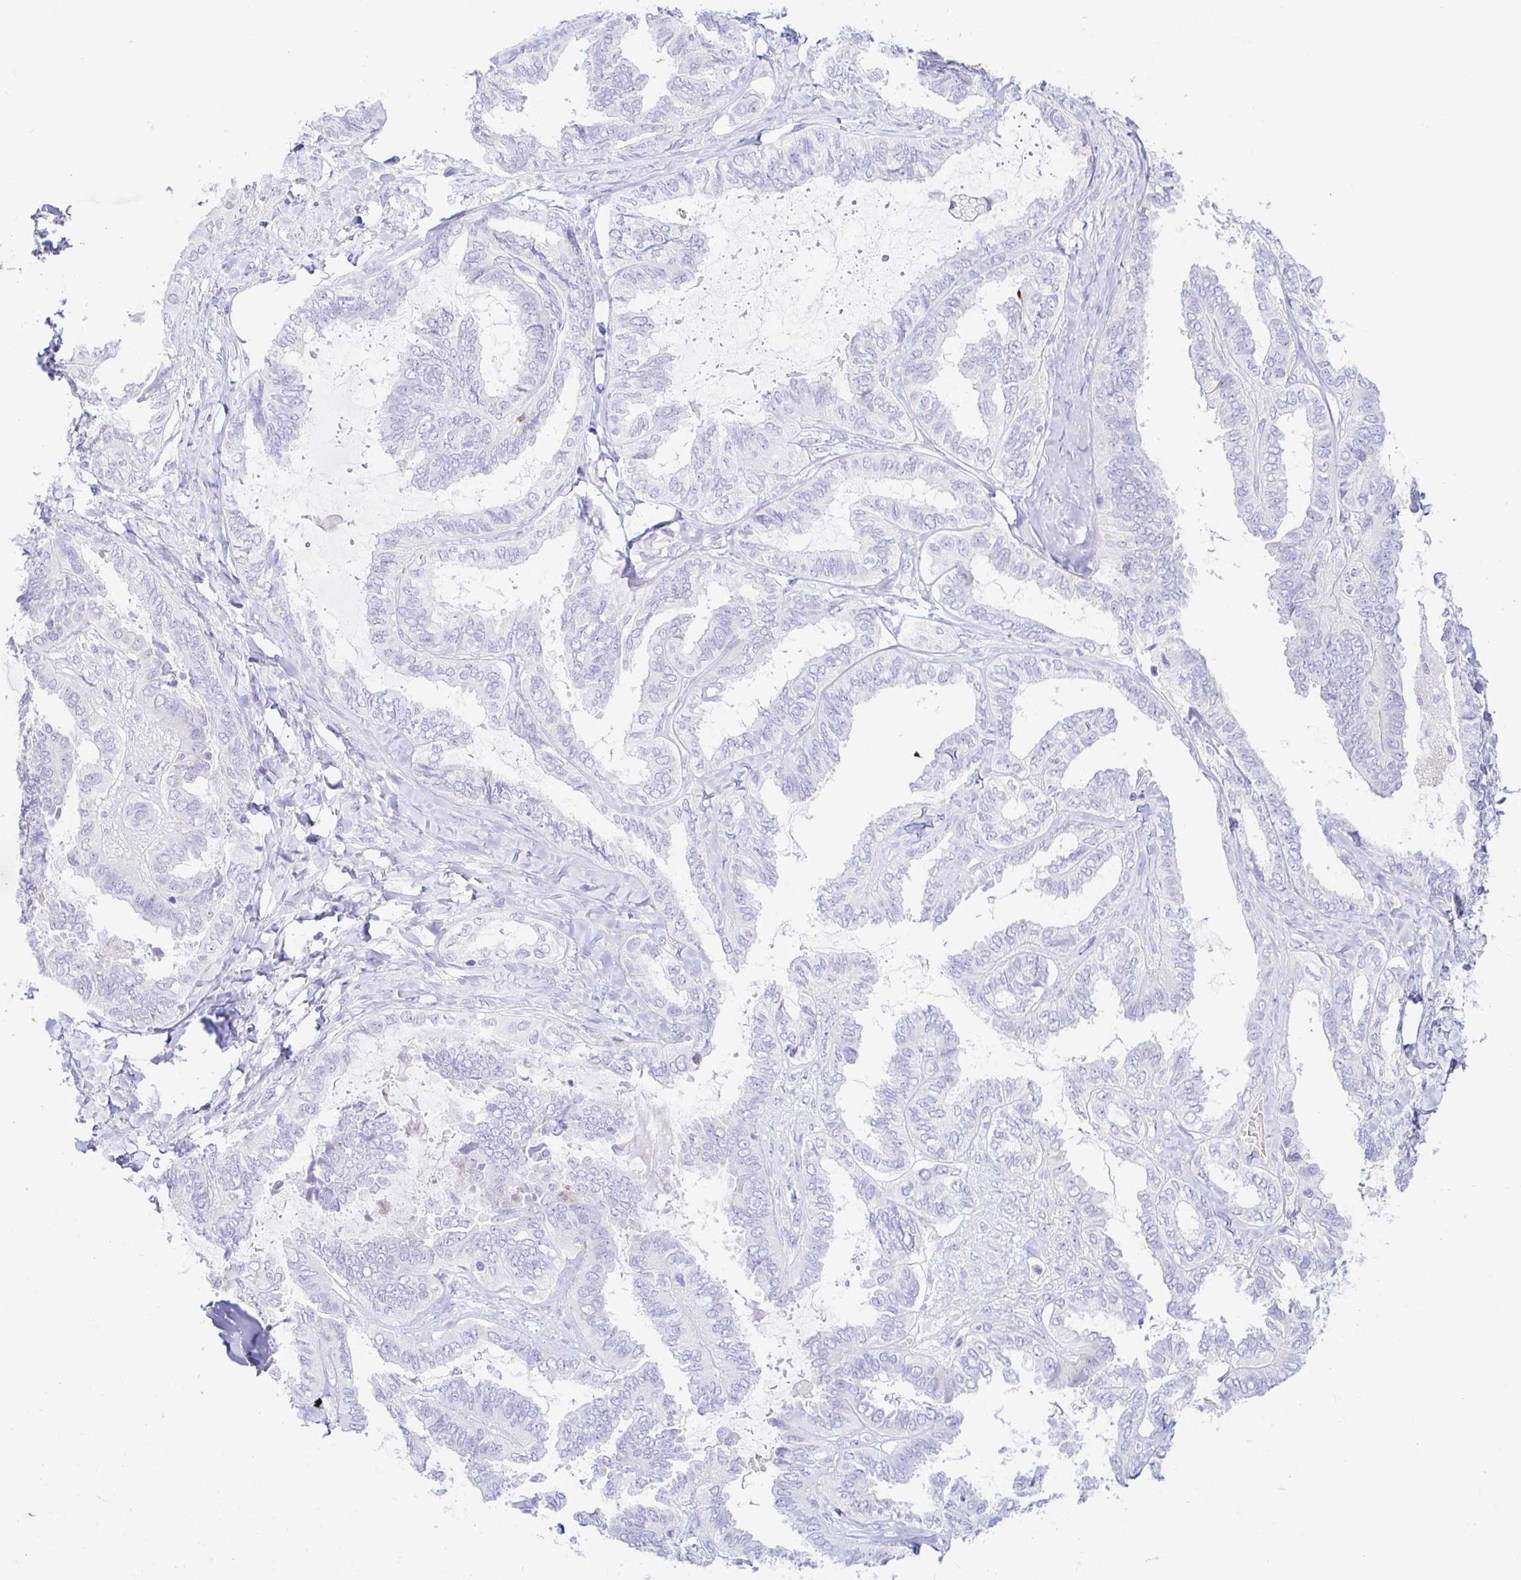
{"staining": {"intensity": "negative", "quantity": "none", "location": "none"}, "tissue": "ovarian cancer", "cell_type": "Tumor cells", "image_type": "cancer", "snomed": [{"axis": "morphology", "description": "Carcinoma, endometroid"}, {"axis": "topography", "description": "Ovary"}], "caption": "The histopathology image shows no significant staining in tumor cells of ovarian endometroid carcinoma.", "gene": "PINLYP", "patient": {"sex": "female", "age": 70}}